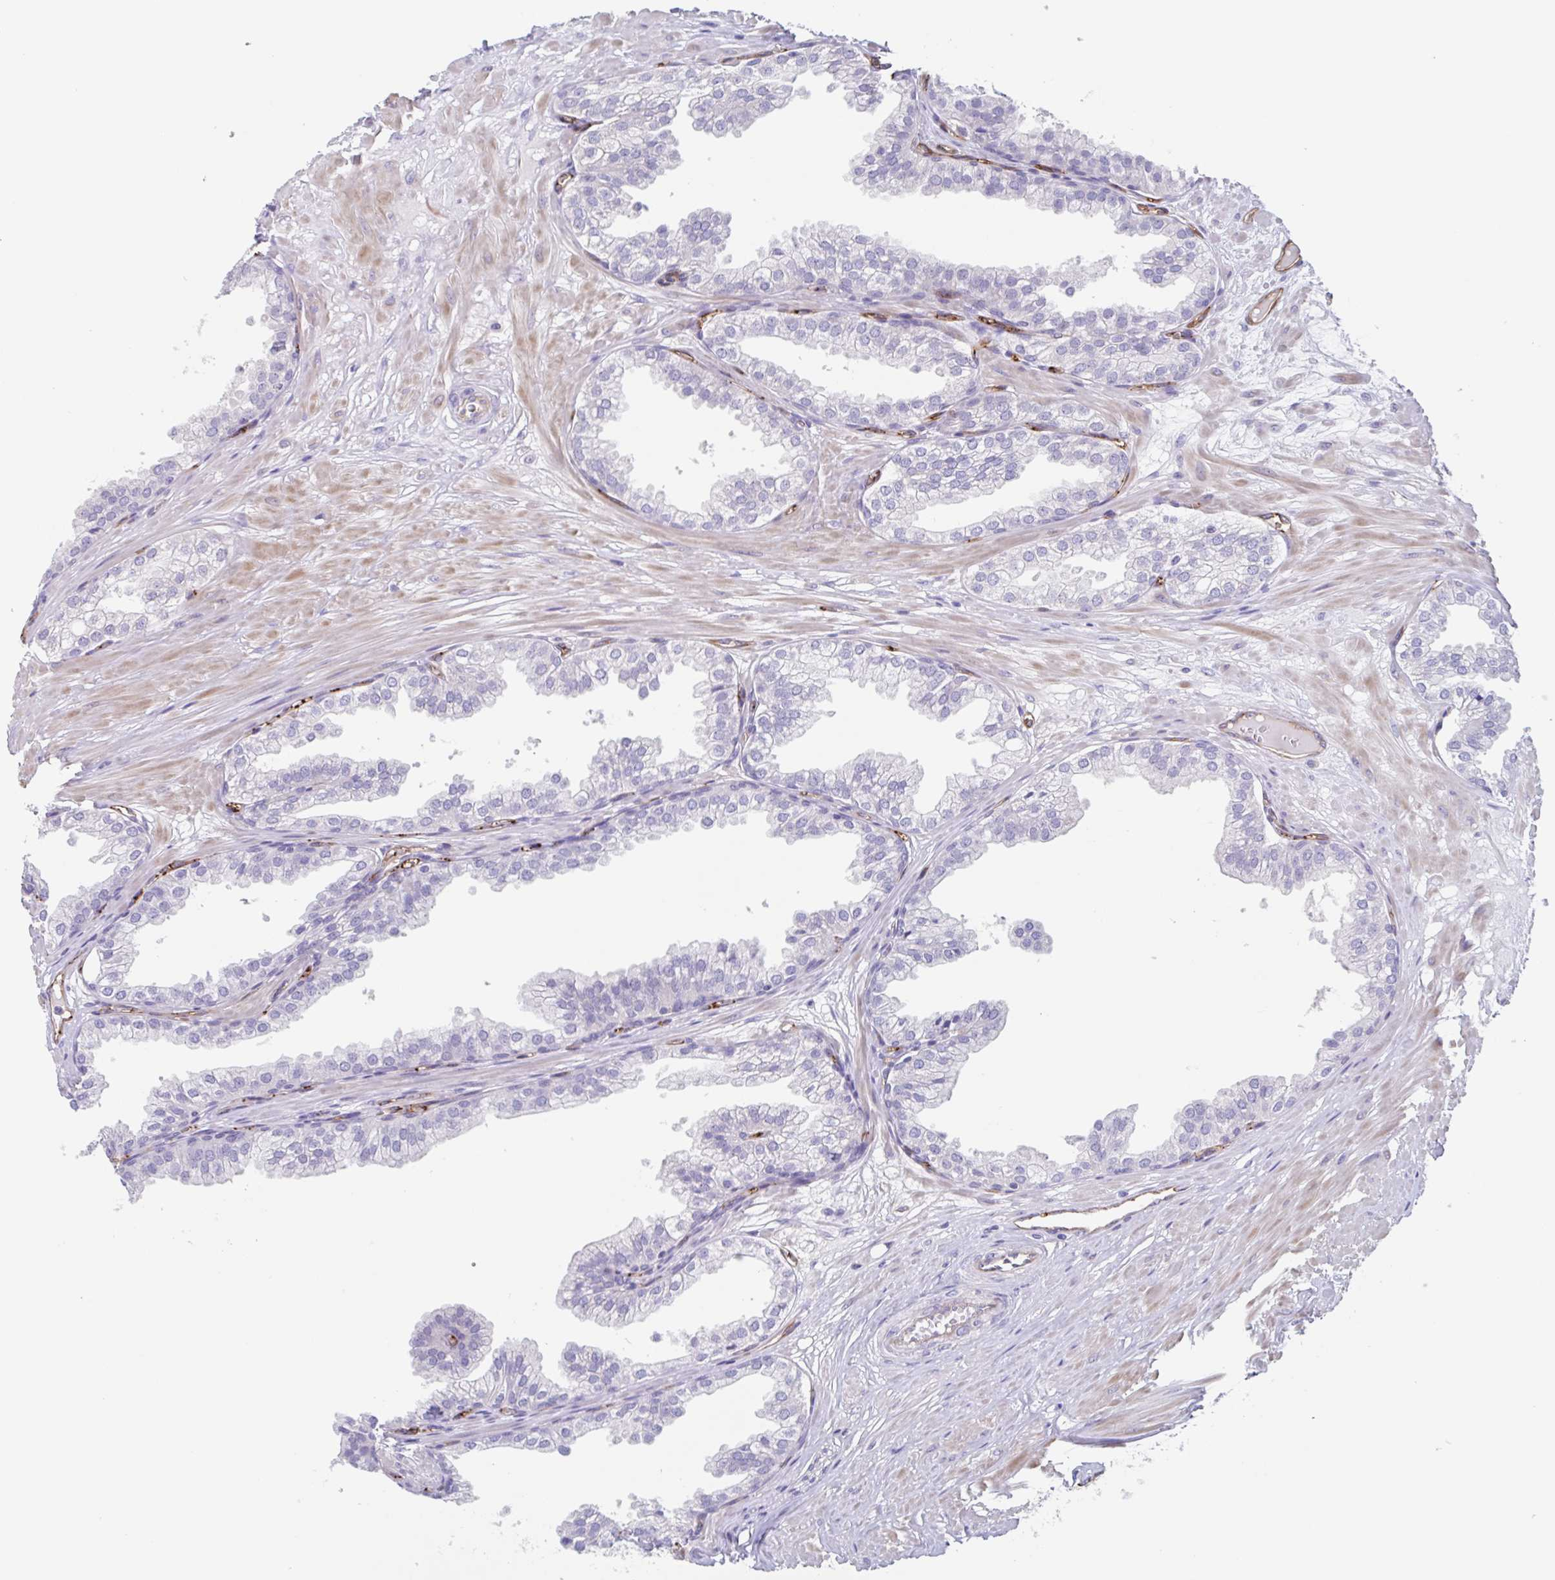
{"staining": {"intensity": "negative", "quantity": "none", "location": "none"}, "tissue": "prostate", "cell_type": "Glandular cells", "image_type": "normal", "snomed": [{"axis": "morphology", "description": "Normal tissue, NOS"}, {"axis": "topography", "description": "Prostate"}, {"axis": "topography", "description": "Peripheral nerve tissue"}], "caption": "This photomicrograph is of unremarkable prostate stained with immunohistochemistry (IHC) to label a protein in brown with the nuclei are counter-stained blue. There is no expression in glandular cells. (Stains: DAB immunohistochemistry (IHC) with hematoxylin counter stain, Microscopy: brightfield microscopy at high magnification).", "gene": "EHD4", "patient": {"sex": "male", "age": 55}}